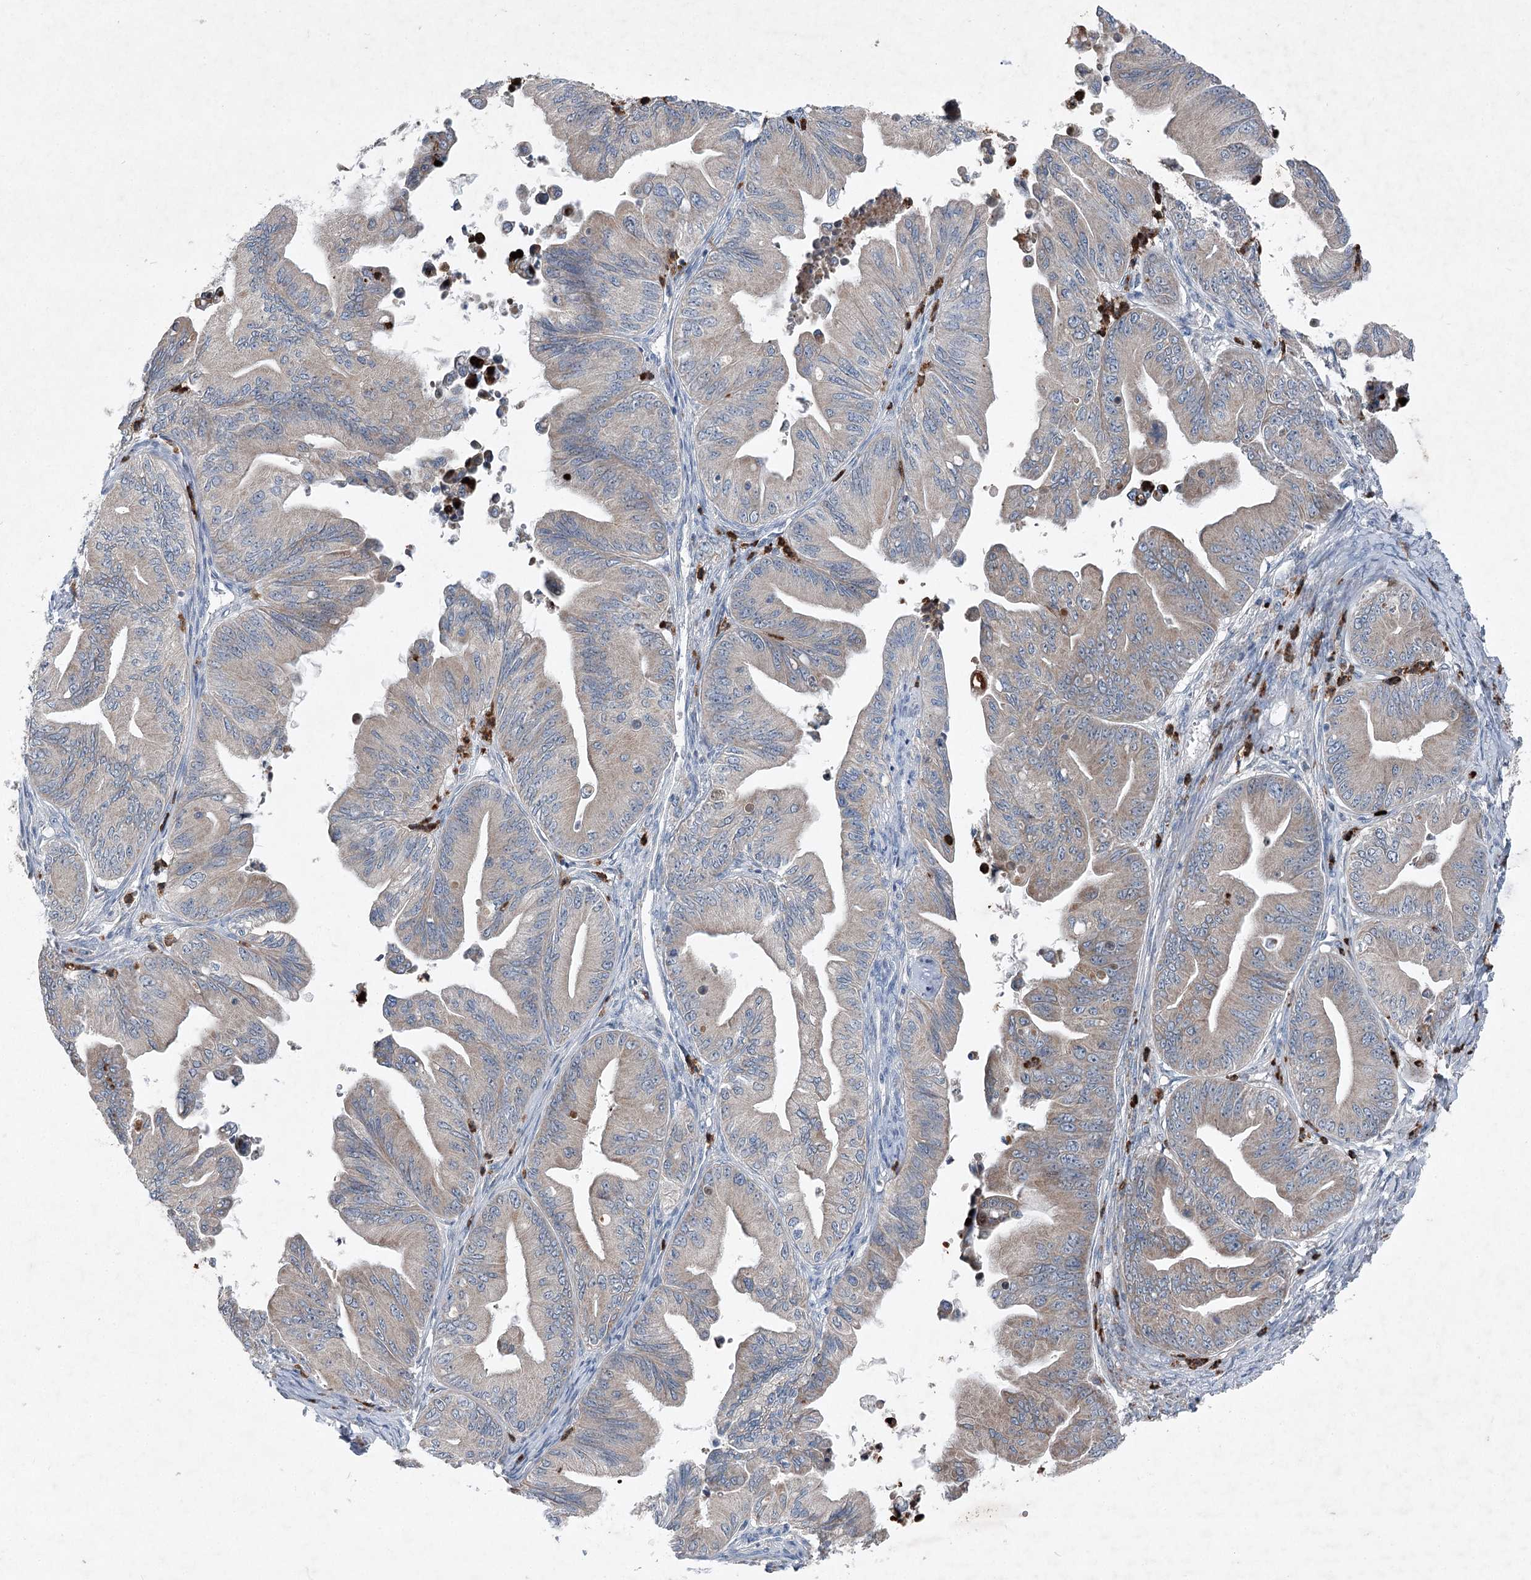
{"staining": {"intensity": "moderate", "quantity": "<25%", "location": "cytoplasmic/membranous"}, "tissue": "ovarian cancer", "cell_type": "Tumor cells", "image_type": "cancer", "snomed": [{"axis": "morphology", "description": "Cystadenocarcinoma, mucinous, NOS"}, {"axis": "topography", "description": "Ovary"}], "caption": "Ovarian mucinous cystadenocarcinoma stained with immunohistochemistry demonstrates moderate cytoplasmic/membranous expression in about <25% of tumor cells.", "gene": "PLA2G12A", "patient": {"sex": "female", "age": 71}}